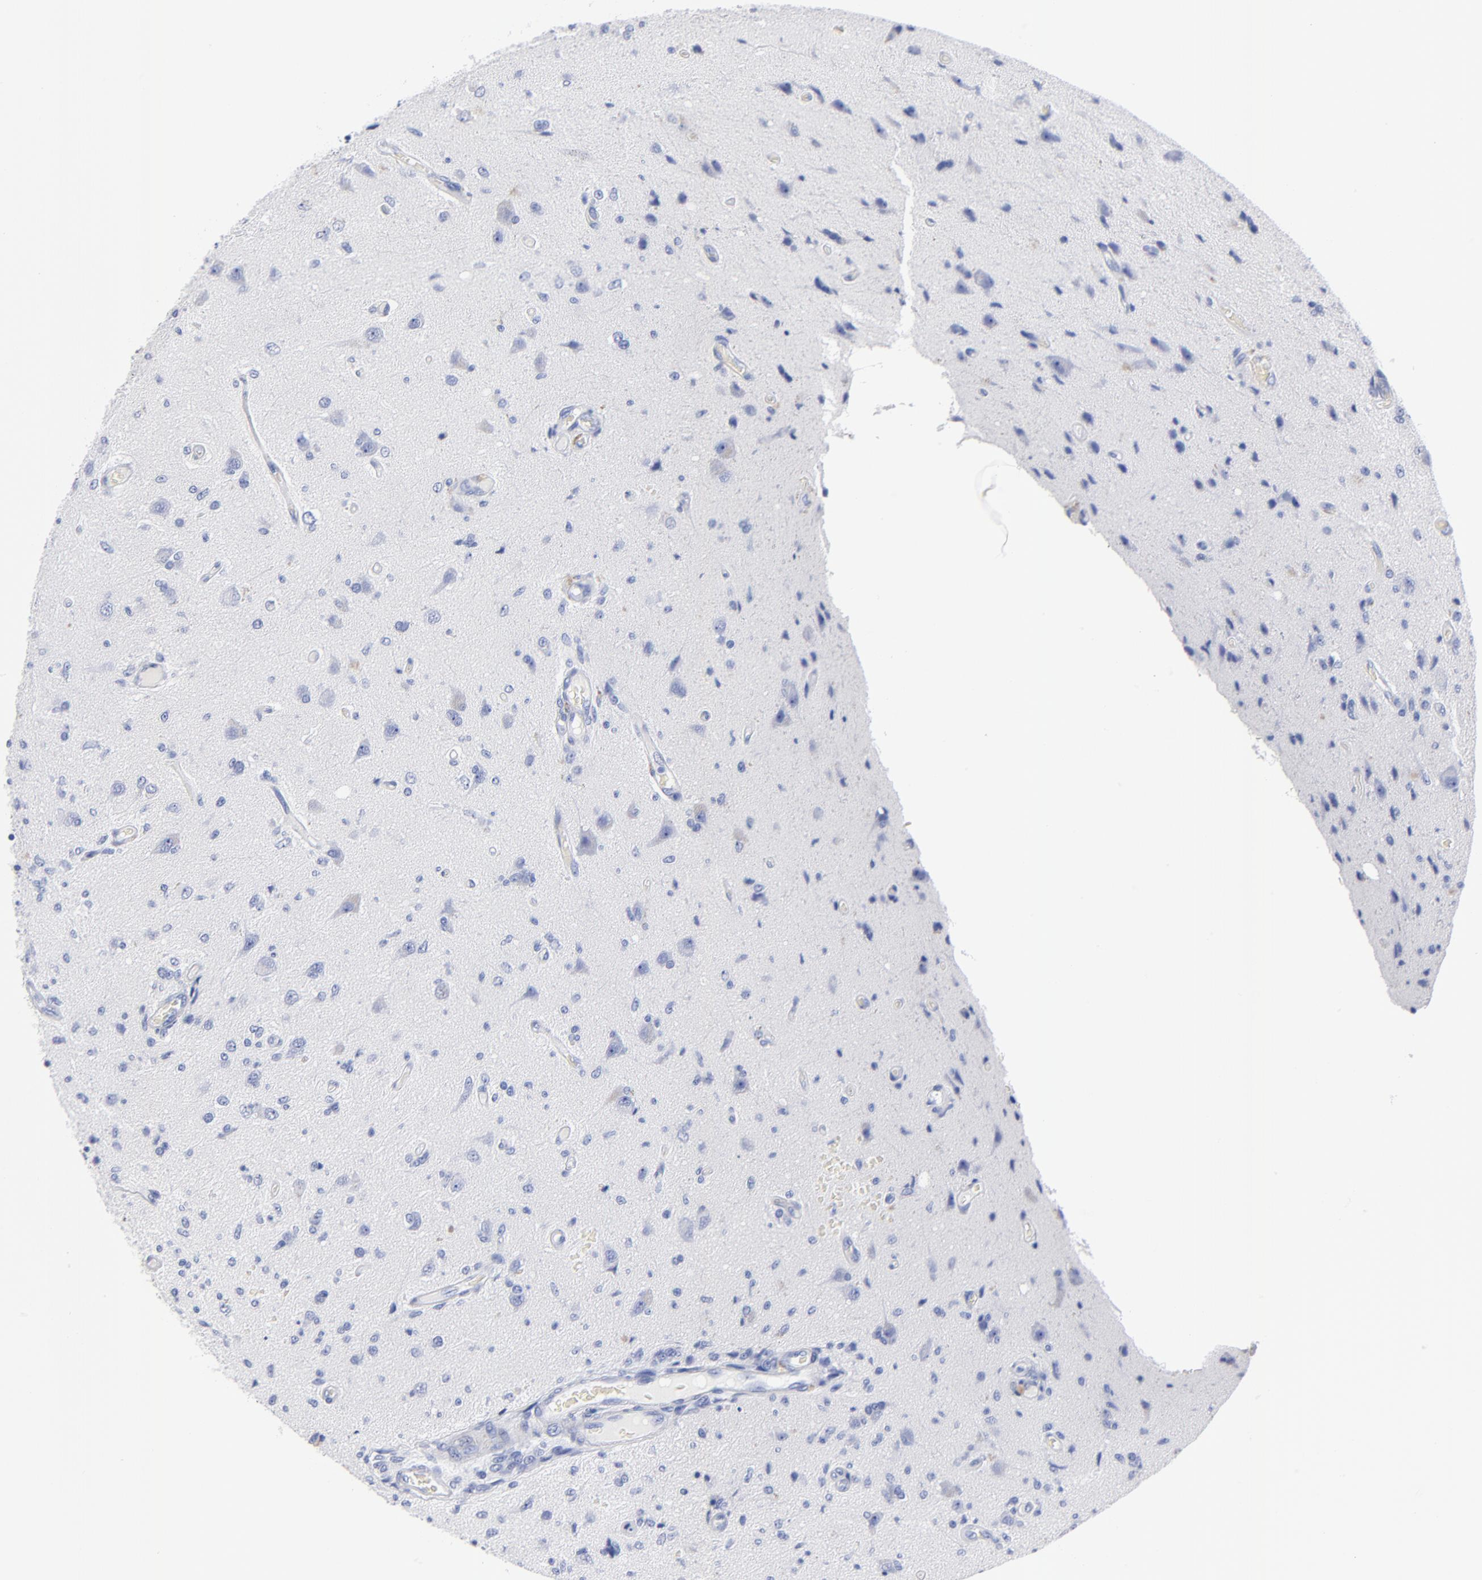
{"staining": {"intensity": "negative", "quantity": "none", "location": "none"}, "tissue": "glioma", "cell_type": "Tumor cells", "image_type": "cancer", "snomed": [{"axis": "morphology", "description": "Normal tissue, NOS"}, {"axis": "morphology", "description": "Glioma, malignant, High grade"}, {"axis": "topography", "description": "Cerebral cortex"}], "caption": "High power microscopy micrograph of an immunohistochemistry image of malignant glioma (high-grade), revealing no significant positivity in tumor cells.", "gene": "ACY1", "patient": {"sex": "male", "age": 77}}